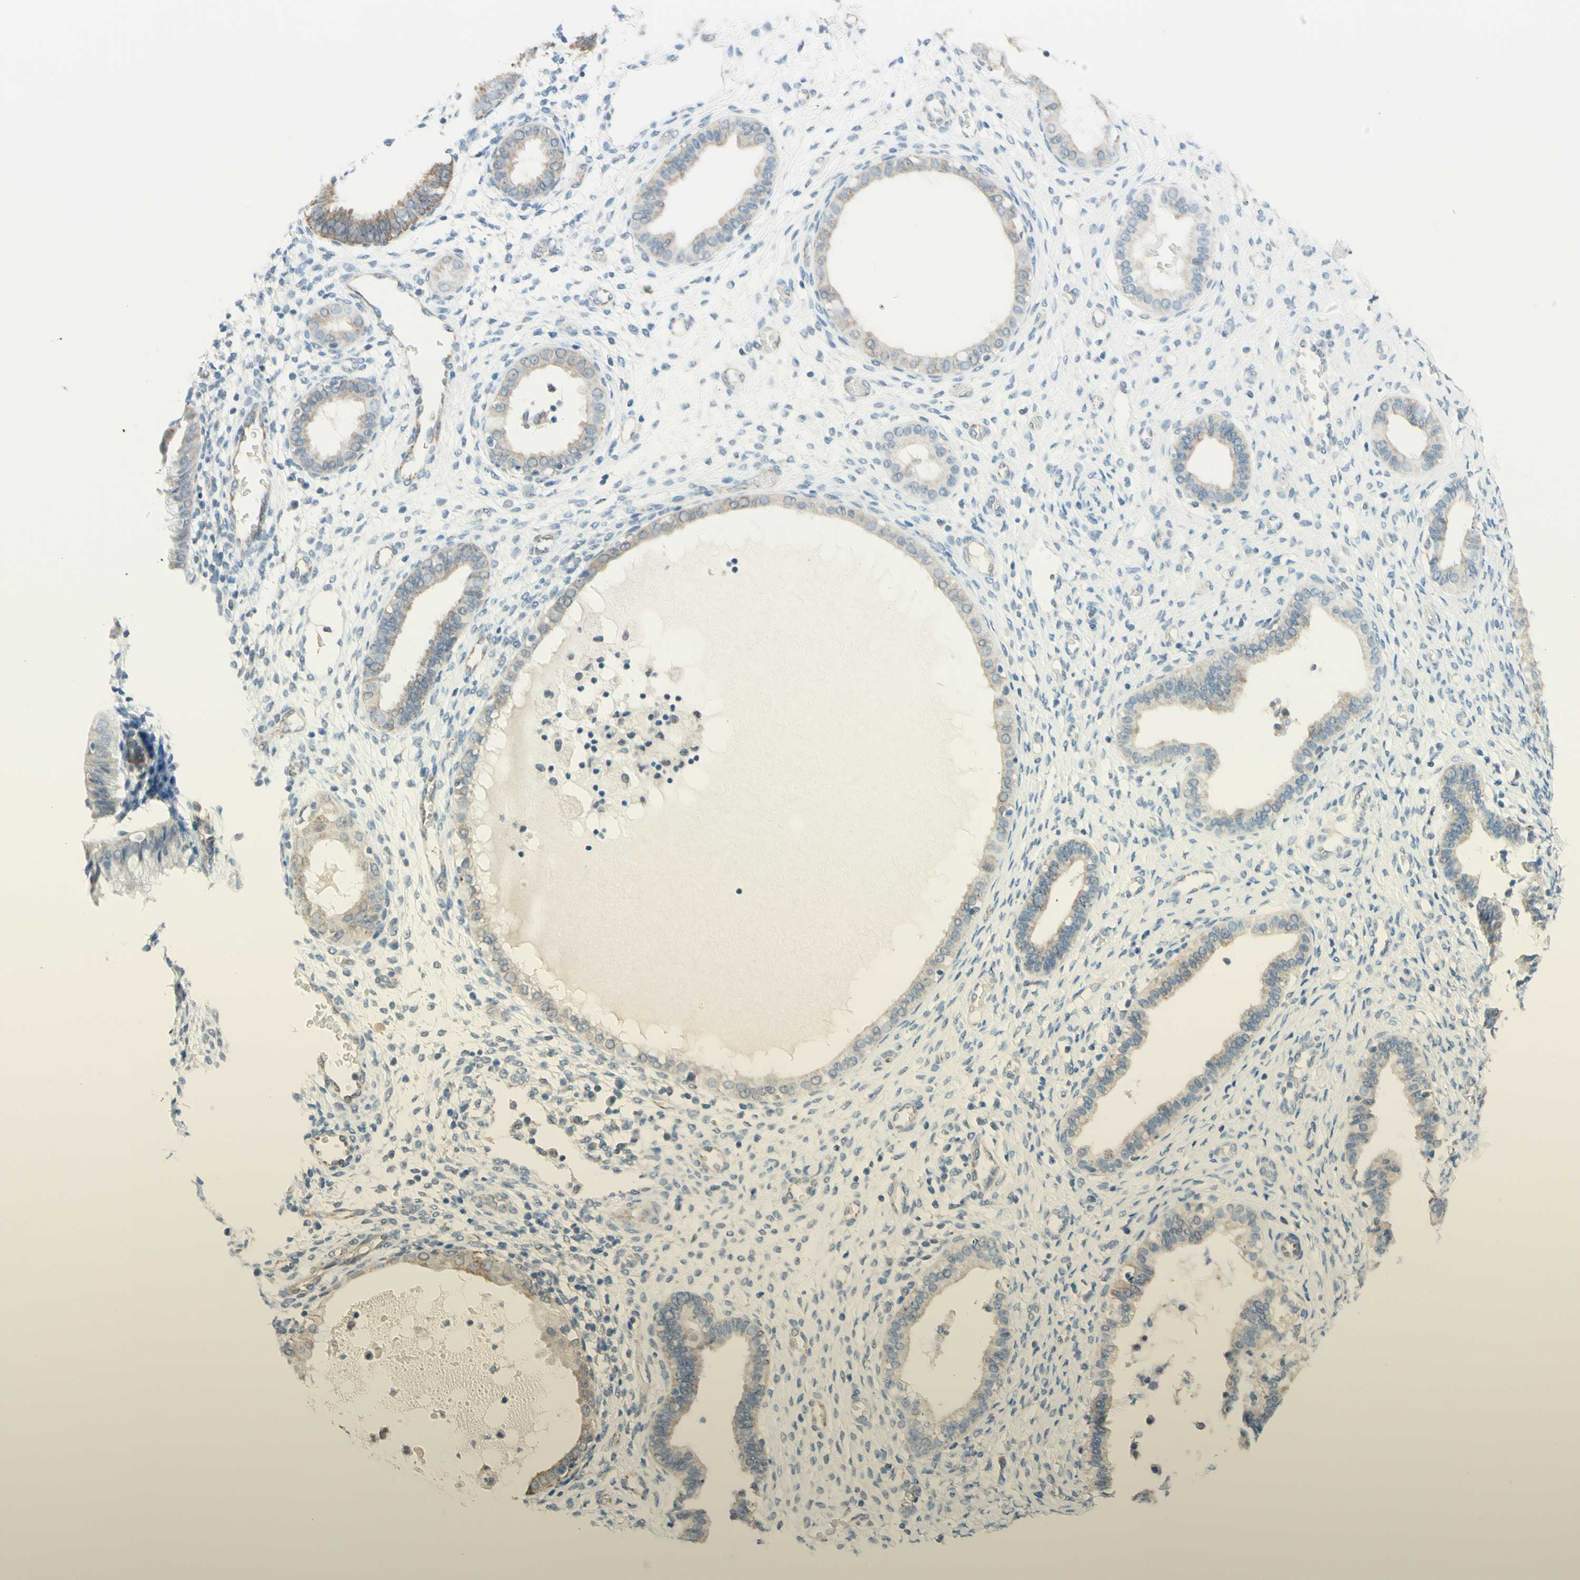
{"staining": {"intensity": "negative", "quantity": "none", "location": "none"}, "tissue": "endometrium", "cell_type": "Cells in endometrial stroma", "image_type": "normal", "snomed": [{"axis": "morphology", "description": "Normal tissue, NOS"}, {"axis": "topography", "description": "Endometrium"}], "caption": "IHC of unremarkable endometrium exhibits no staining in cells in endometrial stroma.", "gene": "JPH1", "patient": {"sex": "female", "age": 61}}